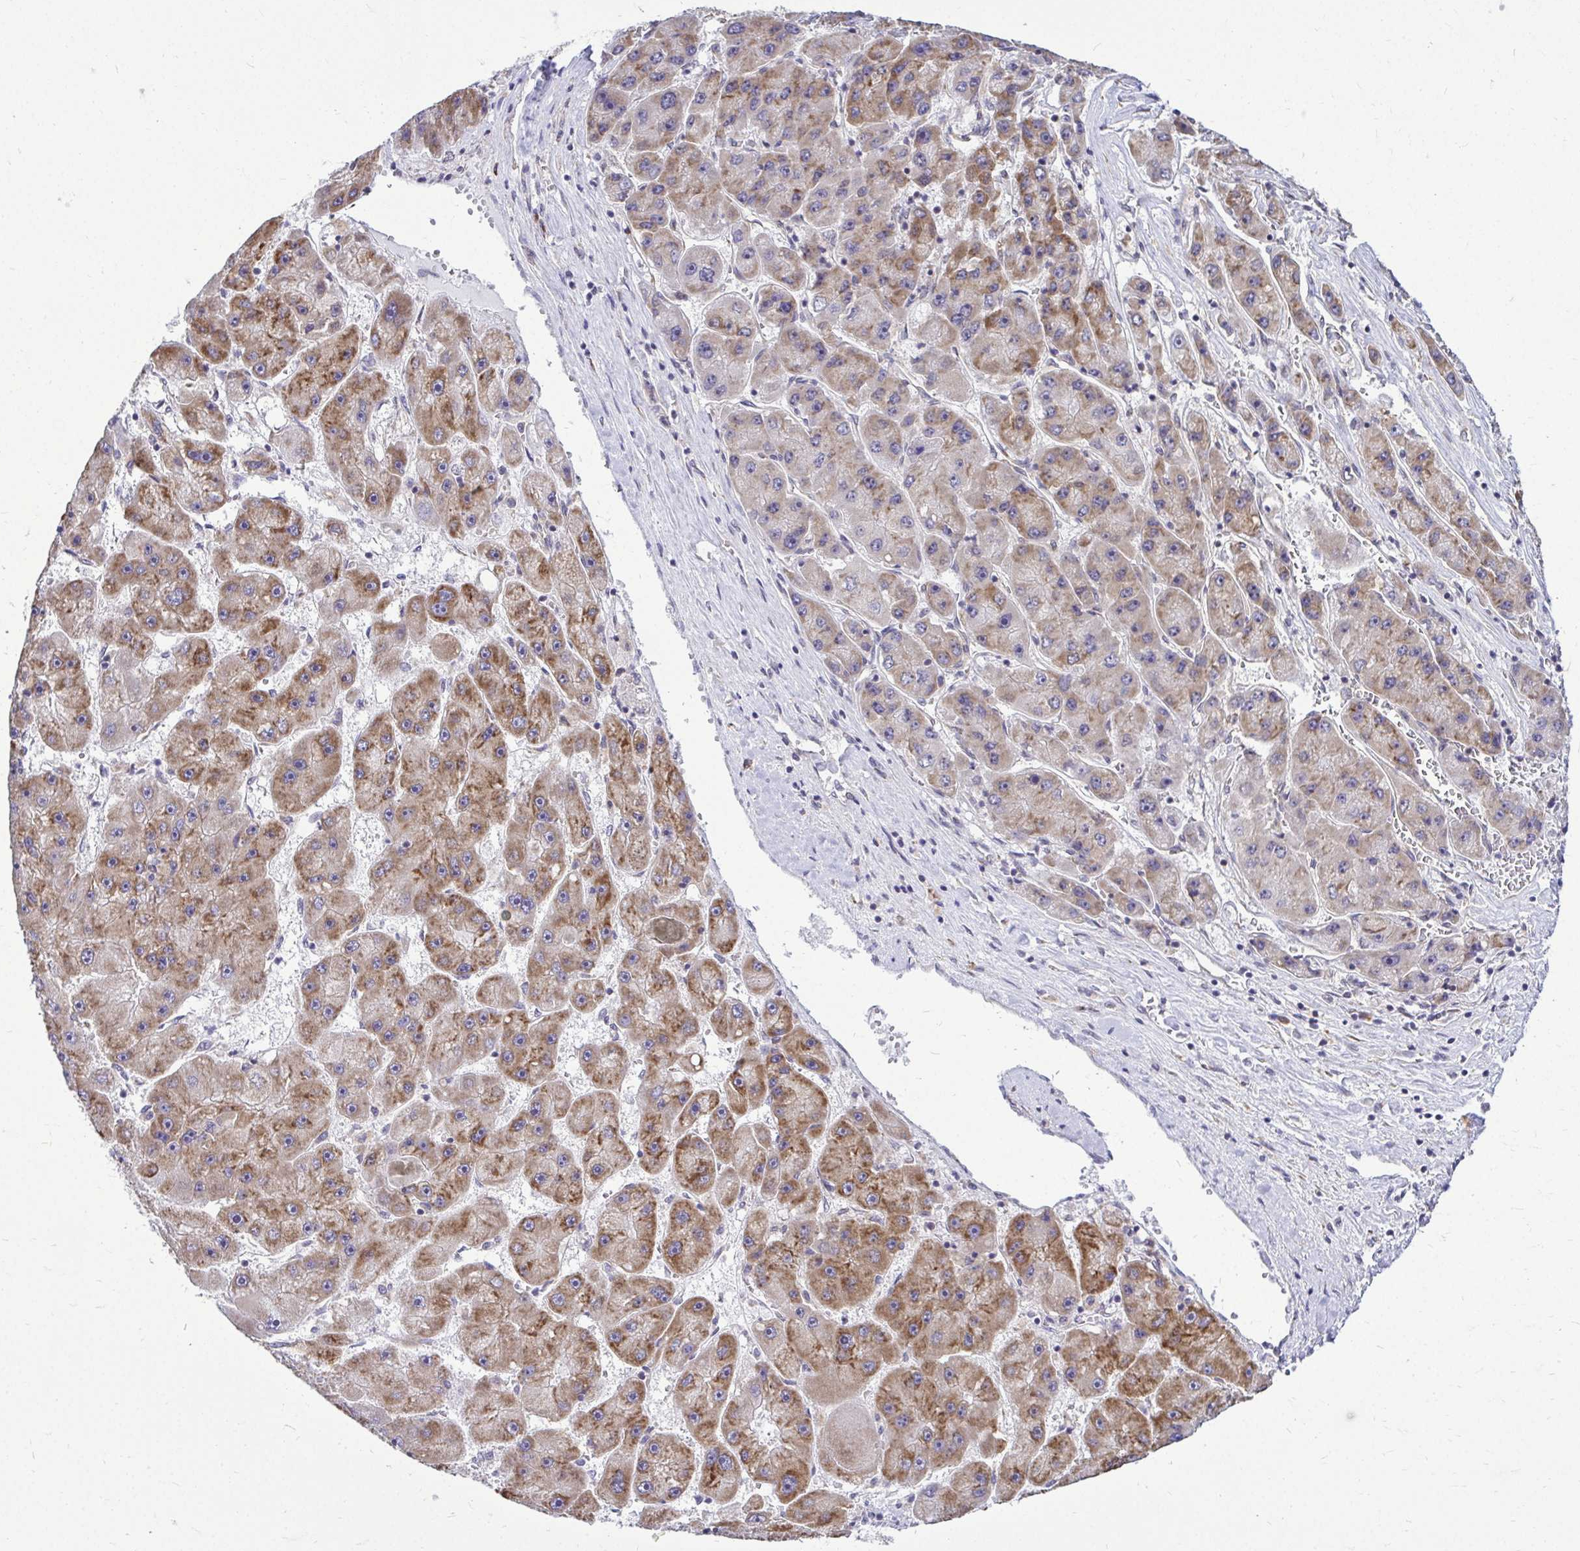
{"staining": {"intensity": "moderate", "quantity": "25%-75%", "location": "cytoplasmic/membranous"}, "tissue": "liver cancer", "cell_type": "Tumor cells", "image_type": "cancer", "snomed": [{"axis": "morphology", "description": "Carcinoma, Hepatocellular, NOS"}, {"axis": "topography", "description": "Liver"}], "caption": "Immunohistochemical staining of human liver cancer (hepatocellular carcinoma) exhibits moderate cytoplasmic/membranous protein staining in about 25%-75% of tumor cells.", "gene": "FMR1", "patient": {"sex": "female", "age": 61}}